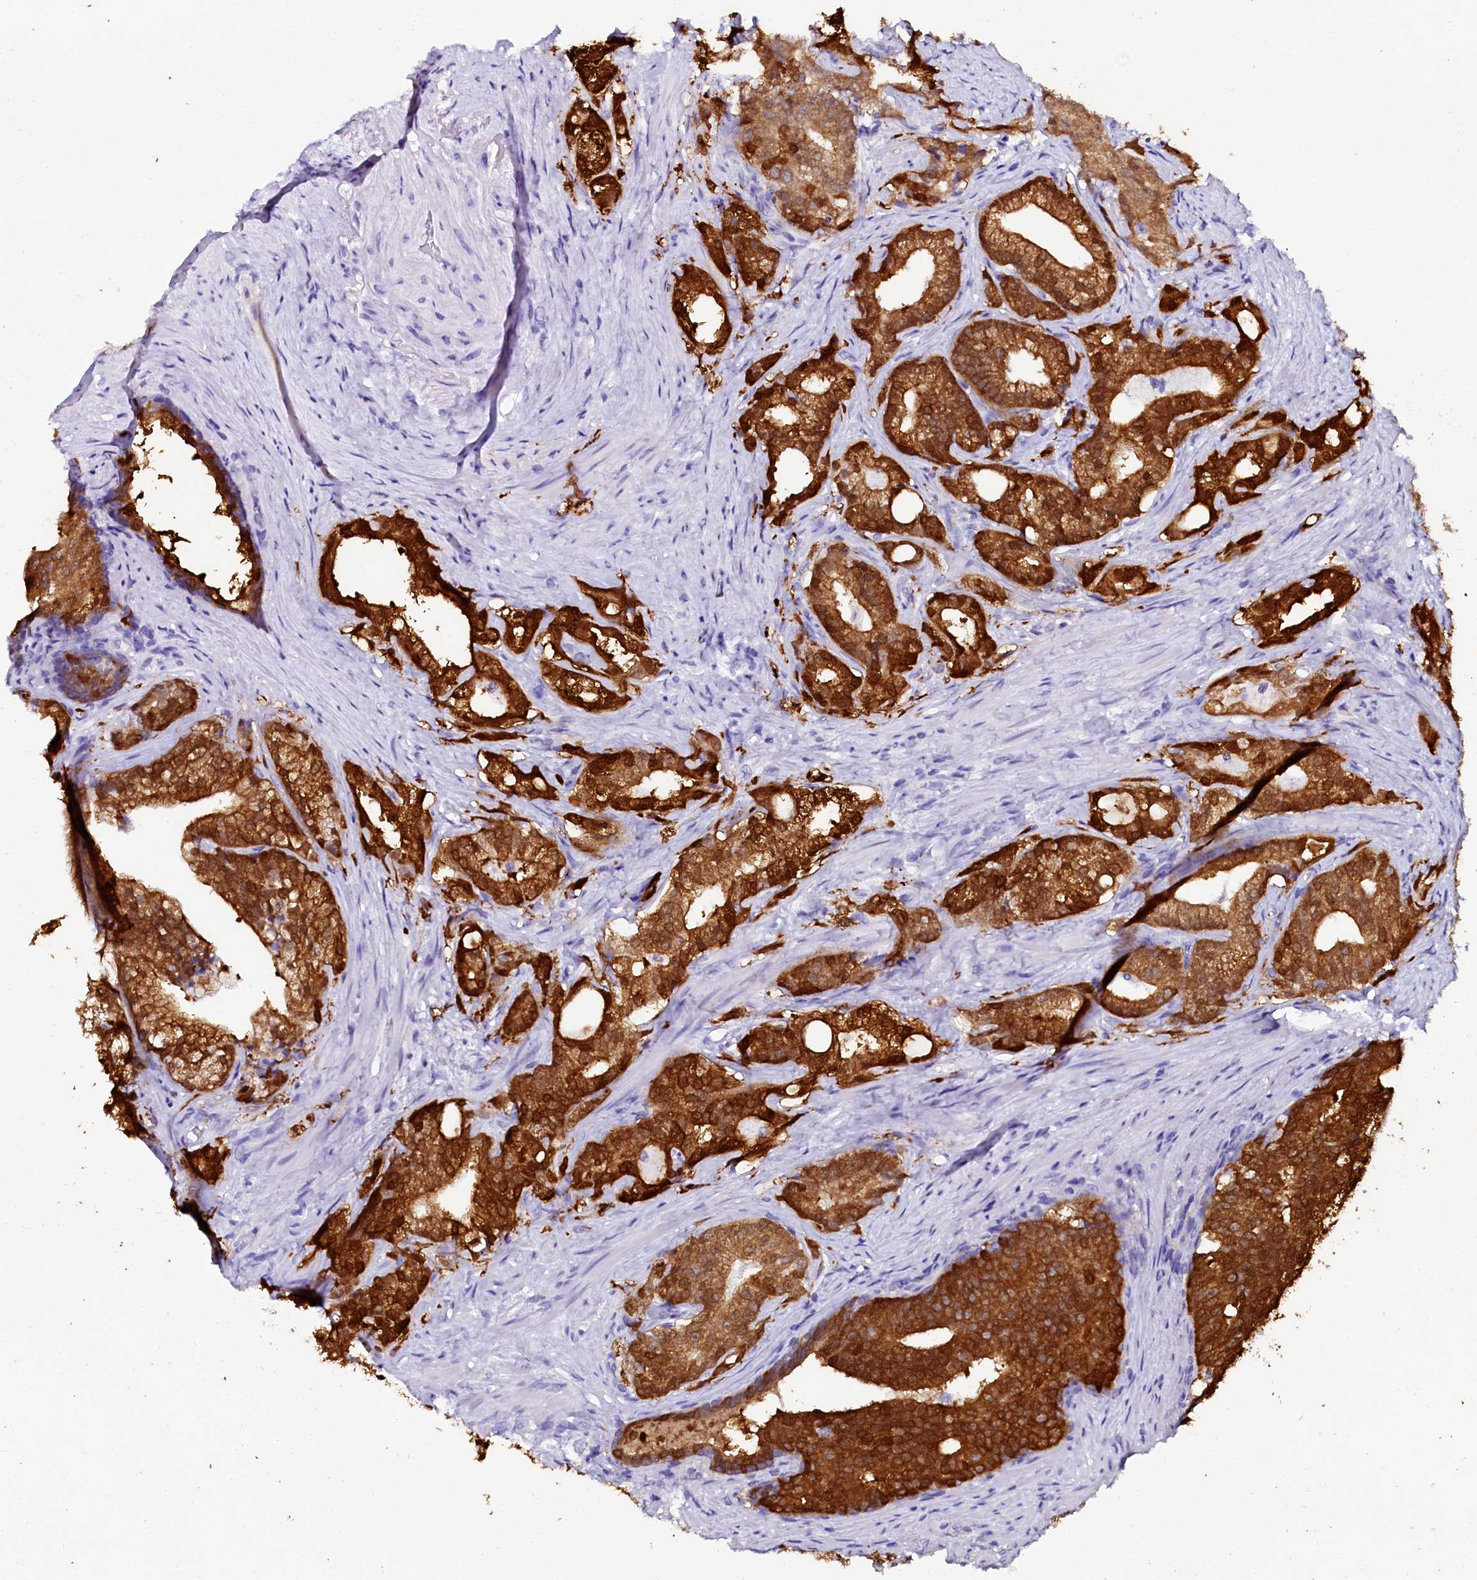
{"staining": {"intensity": "strong", "quantity": ">75%", "location": "cytoplasmic/membranous"}, "tissue": "prostate cancer", "cell_type": "Tumor cells", "image_type": "cancer", "snomed": [{"axis": "morphology", "description": "Adenocarcinoma, Low grade"}, {"axis": "topography", "description": "Prostate"}], "caption": "IHC photomicrograph of neoplastic tissue: human prostate adenocarcinoma (low-grade) stained using immunohistochemistry demonstrates high levels of strong protein expression localized specifically in the cytoplasmic/membranous of tumor cells, appearing as a cytoplasmic/membranous brown color.", "gene": "SORD", "patient": {"sex": "male", "age": 71}}